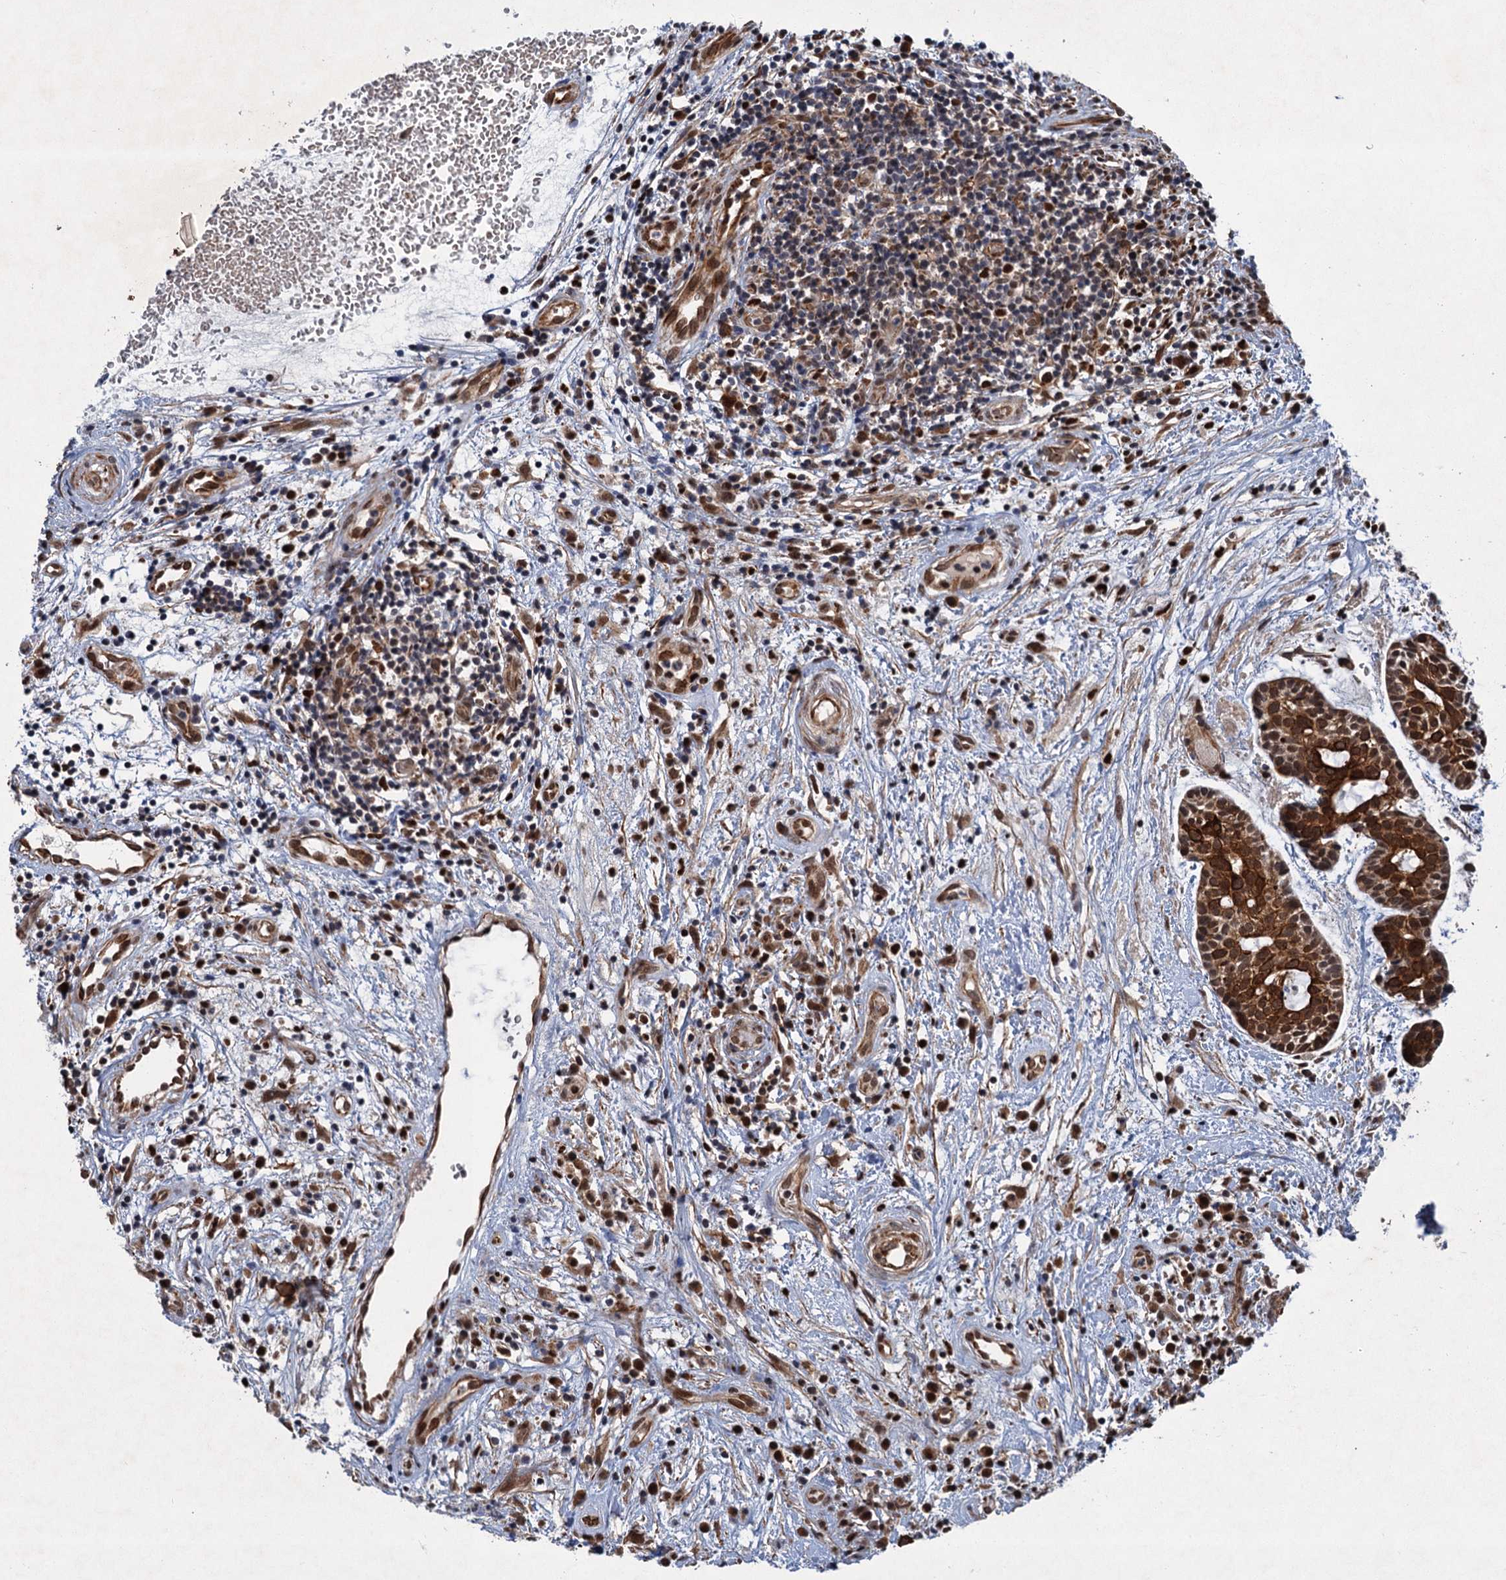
{"staining": {"intensity": "strong", "quantity": ">75%", "location": "cytoplasmic/membranous,nuclear"}, "tissue": "head and neck cancer", "cell_type": "Tumor cells", "image_type": "cancer", "snomed": [{"axis": "morphology", "description": "Adenocarcinoma, NOS"}, {"axis": "topography", "description": "Subcutis"}, {"axis": "topography", "description": "Head-Neck"}], "caption": "This photomicrograph reveals IHC staining of head and neck cancer, with high strong cytoplasmic/membranous and nuclear positivity in approximately >75% of tumor cells.", "gene": "TTC31", "patient": {"sex": "female", "age": 73}}